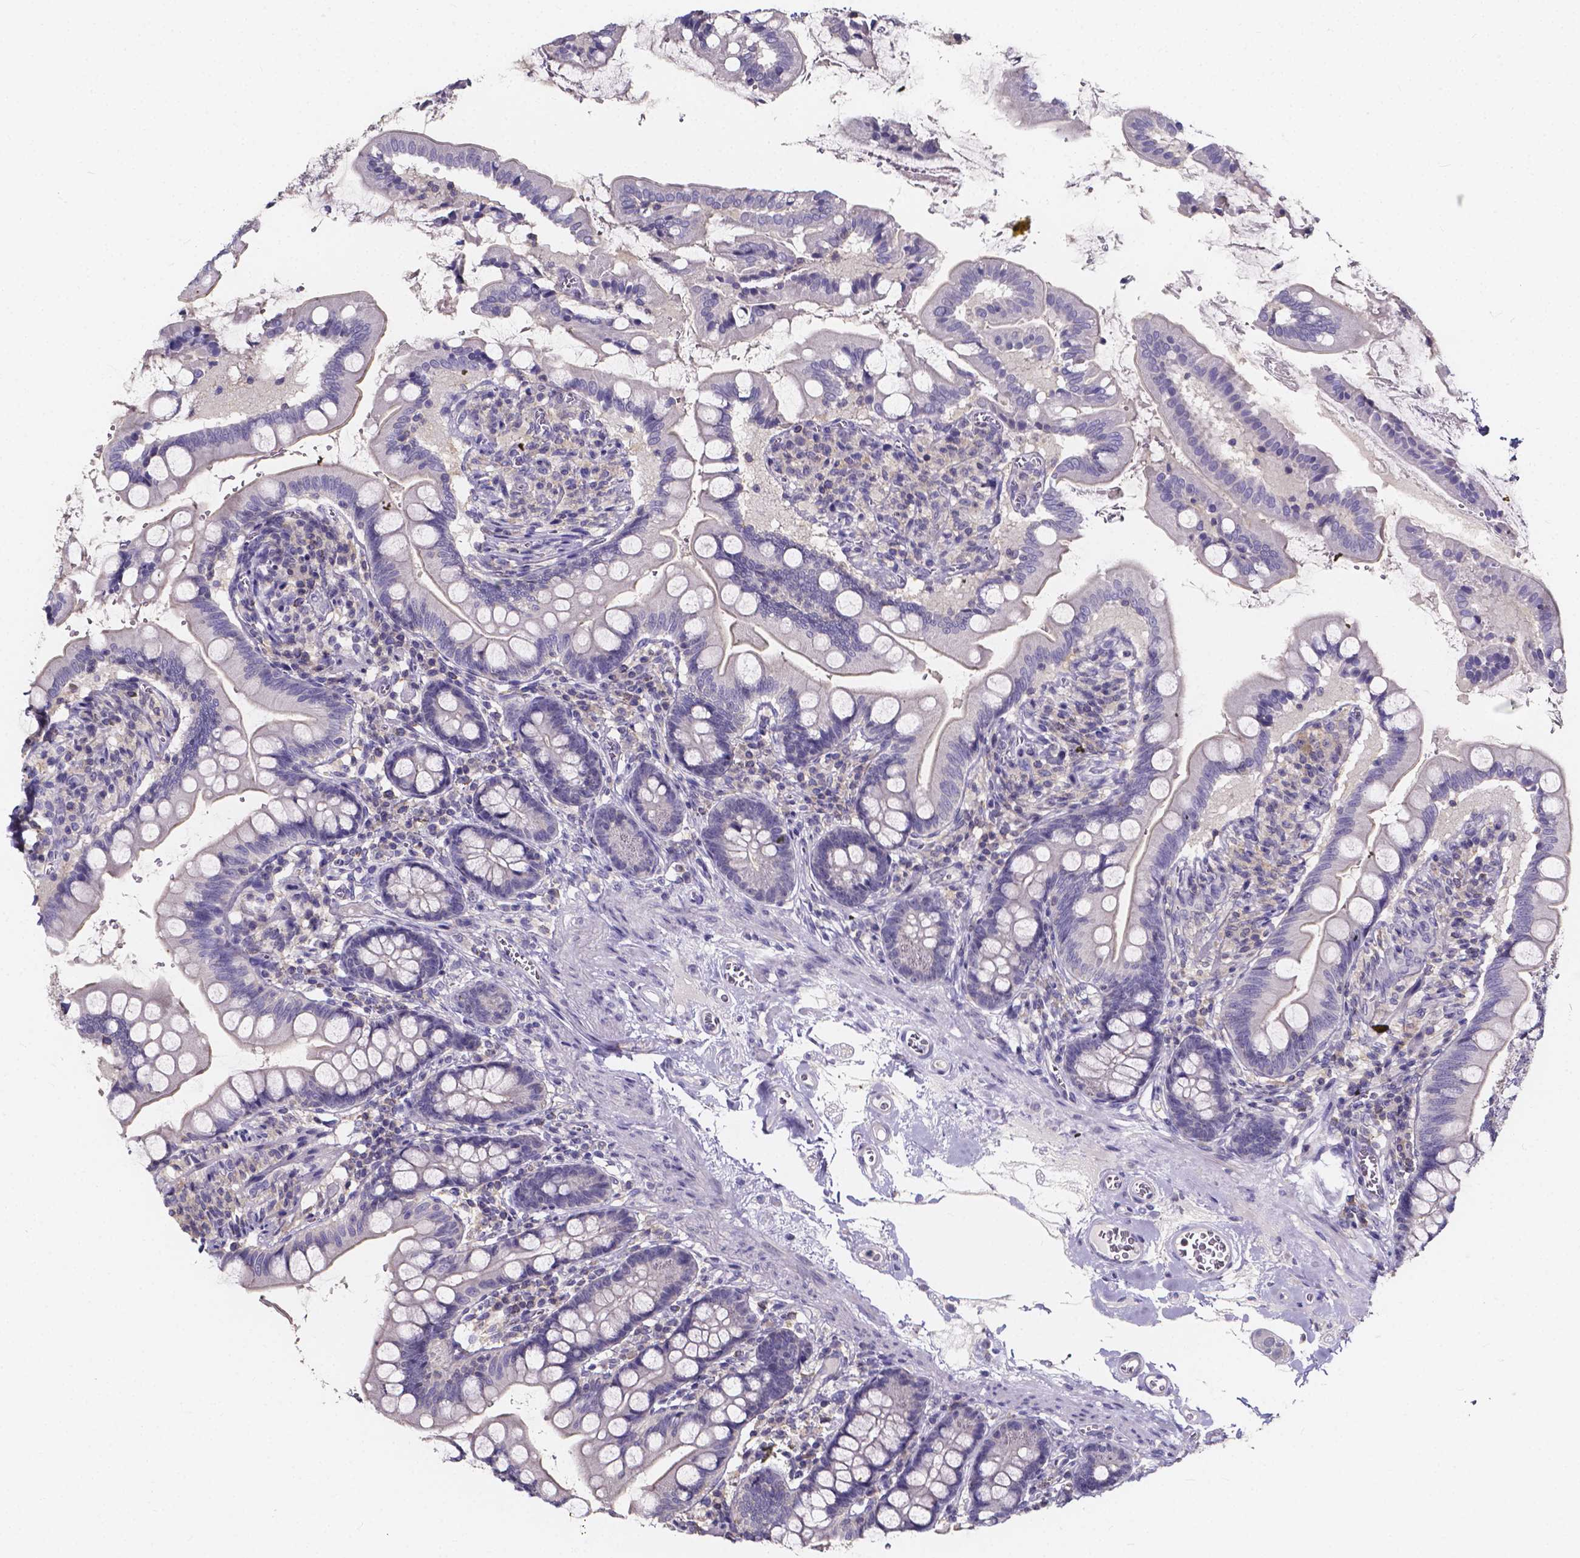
{"staining": {"intensity": "negative", "quantity": "none", "location": "none"}, "tissue": "small intestine", "cell_type": "Glandular cells", "image_type": "normal", "snomed": [{"axis": "morphology", "description": "Normal tissue, NOS"}, {"axis": "topography", "description": "Small intestine"}], "caption": "This is an immunohistochemistry (IHC) micrograph of unremarkable human small intestine. There is no staining in glandular cells.", "gene": "SPOCD1", "patient": {"sex": "female", "age": 56}}